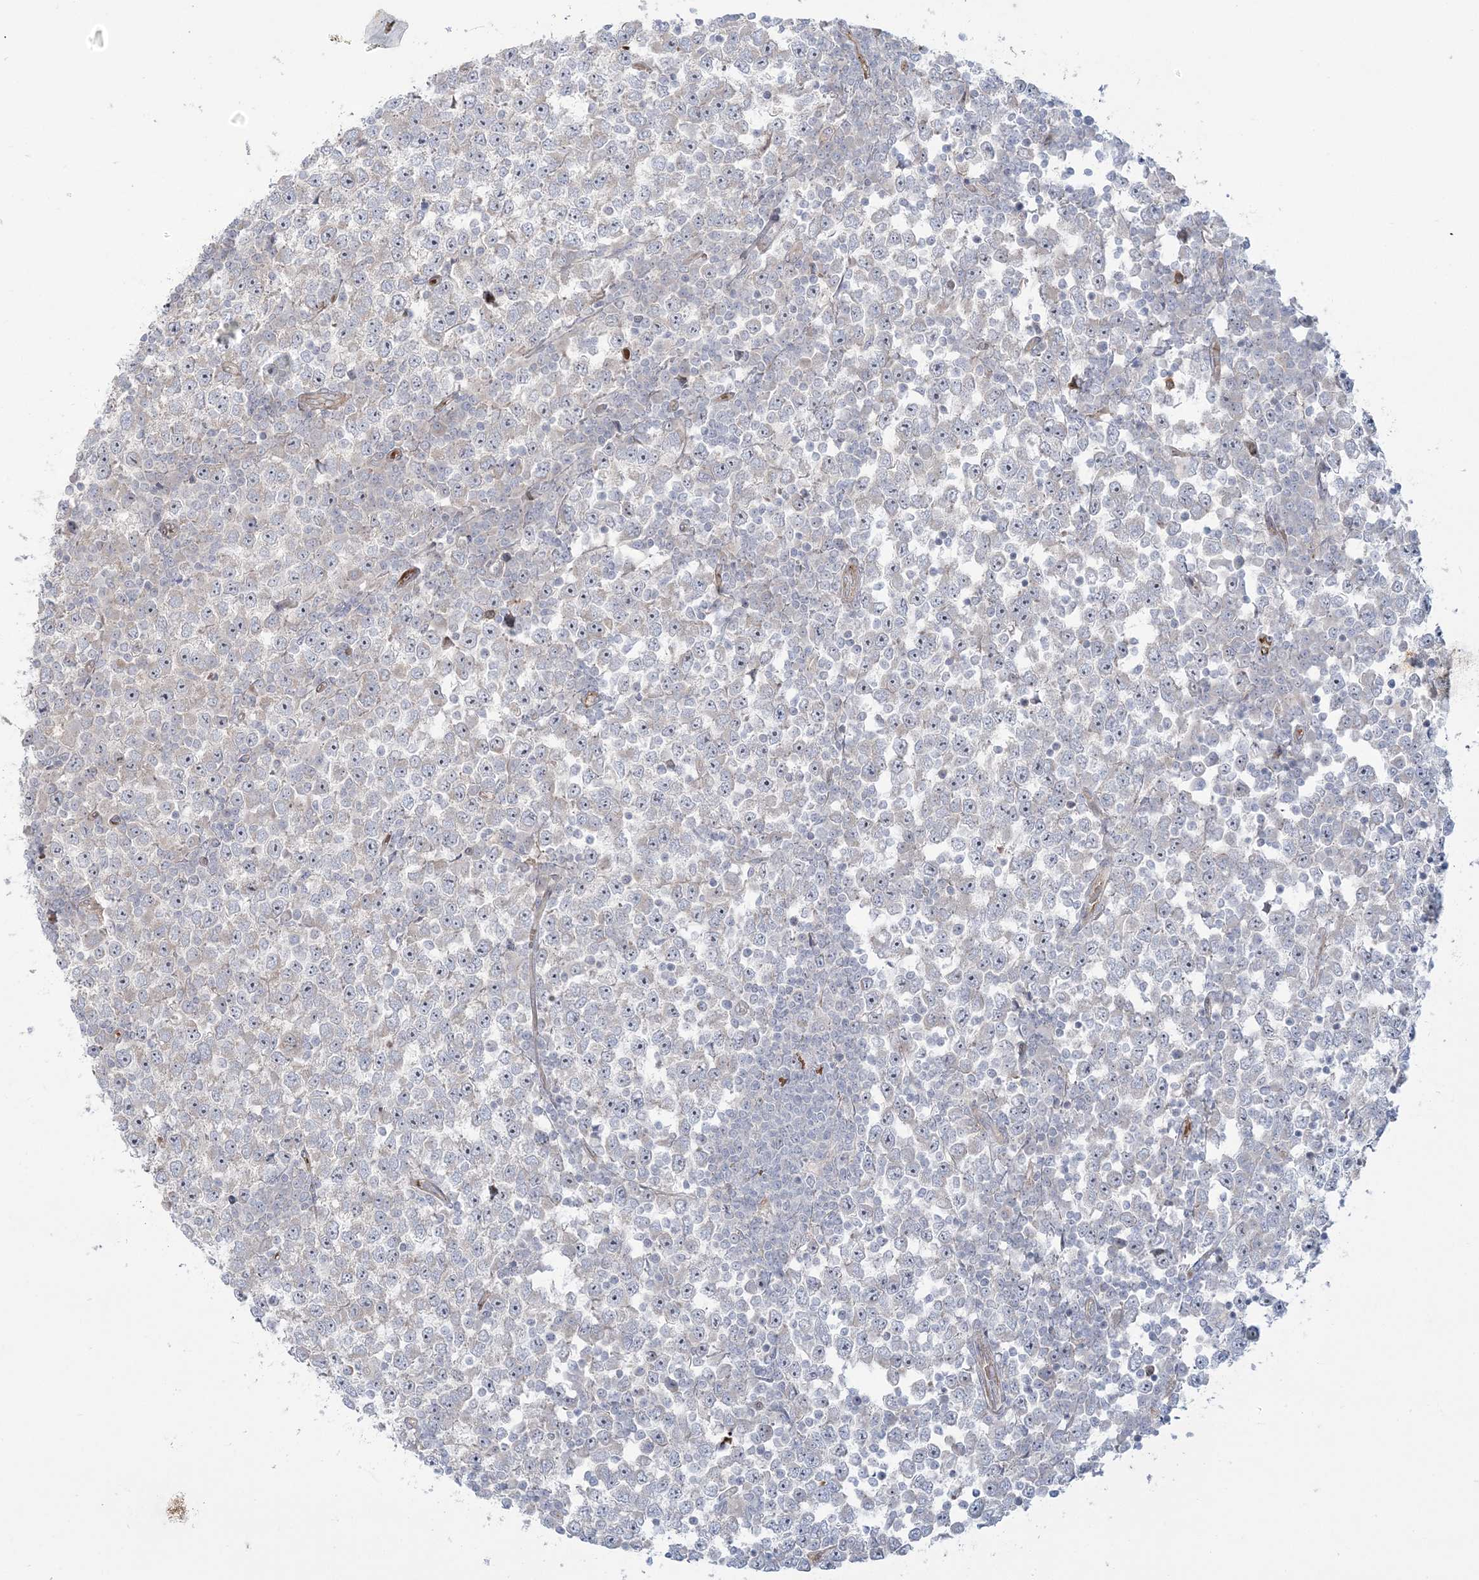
{"staining": {"intensity": "weak", "quantity": "<25%", "location": "cytoplasmic/membranous"}, "tissue": "testis cancer", "cell_type": "Tumor cells", "image_type": "cancer", "snomed": [{"axis": "morphology", "description": "Seminoma, NOS"}, {"axis": "topography", "description": "Testis"}], "caption": "This is an immunohistochemistry photomicrograph of human testis seminoma. There is no expression in tumor cells.", "gene": "NUDT9", "patient": {"sex": "male", "age": 65}}